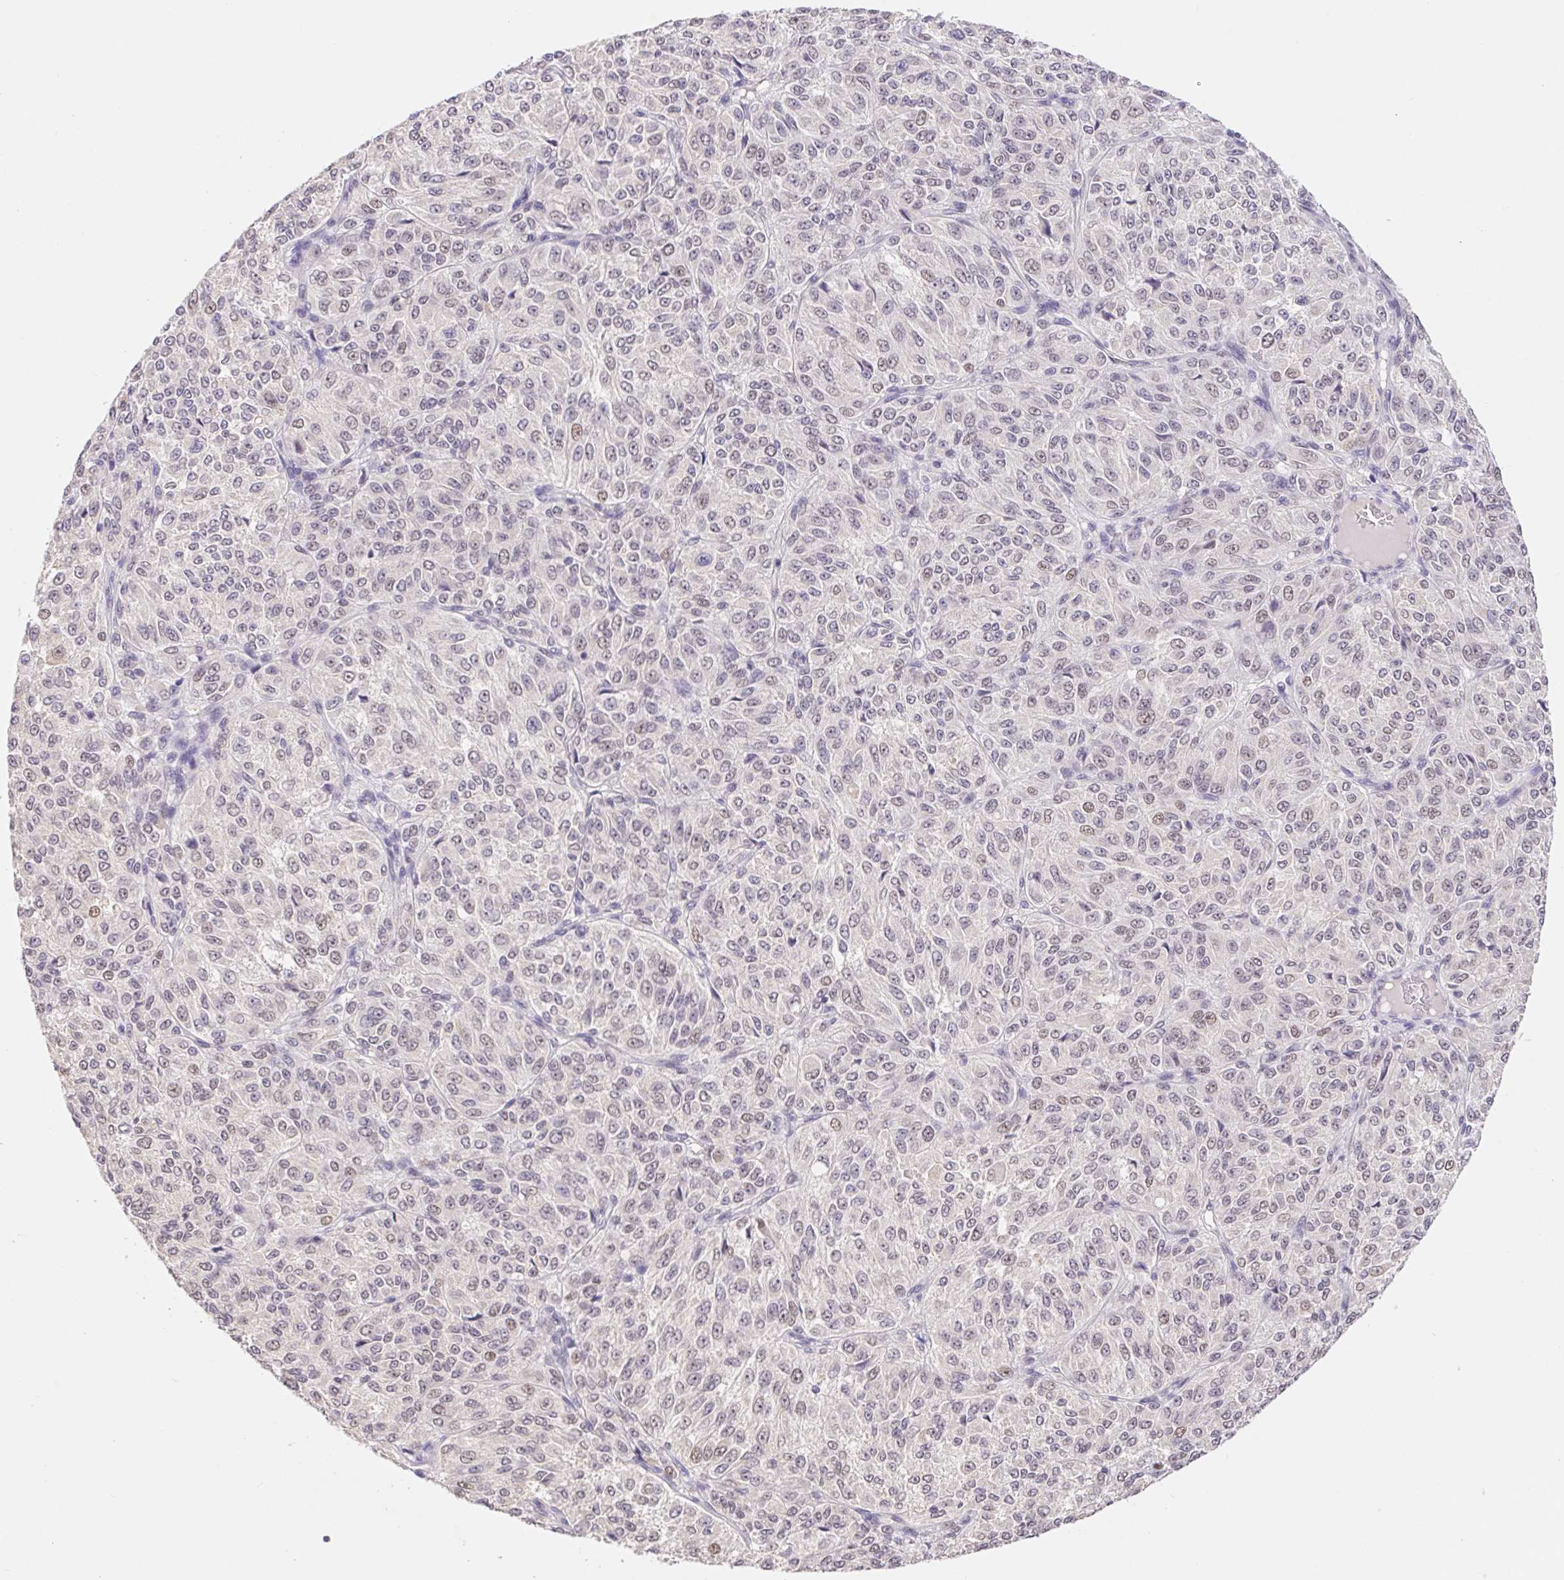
{"staining": {"intensity": "weak", "quantity": "25%-75%", "location": "nuclear"}, "tissue": "melanoma", "cell_type": "Tumor cells", "image_type": "cancer", "snomed": [{"axis": "morphology", "description": "Malignant melanoma, Metastatic site"}, {"axis": "topography", "description": "Brain"}], "caption": "Melanoma stained for a protein reveals weak nuclear positivity in tumor cells.", "gene": "L3MBTL4", "patient": {"sex": "female", "age": 56}}